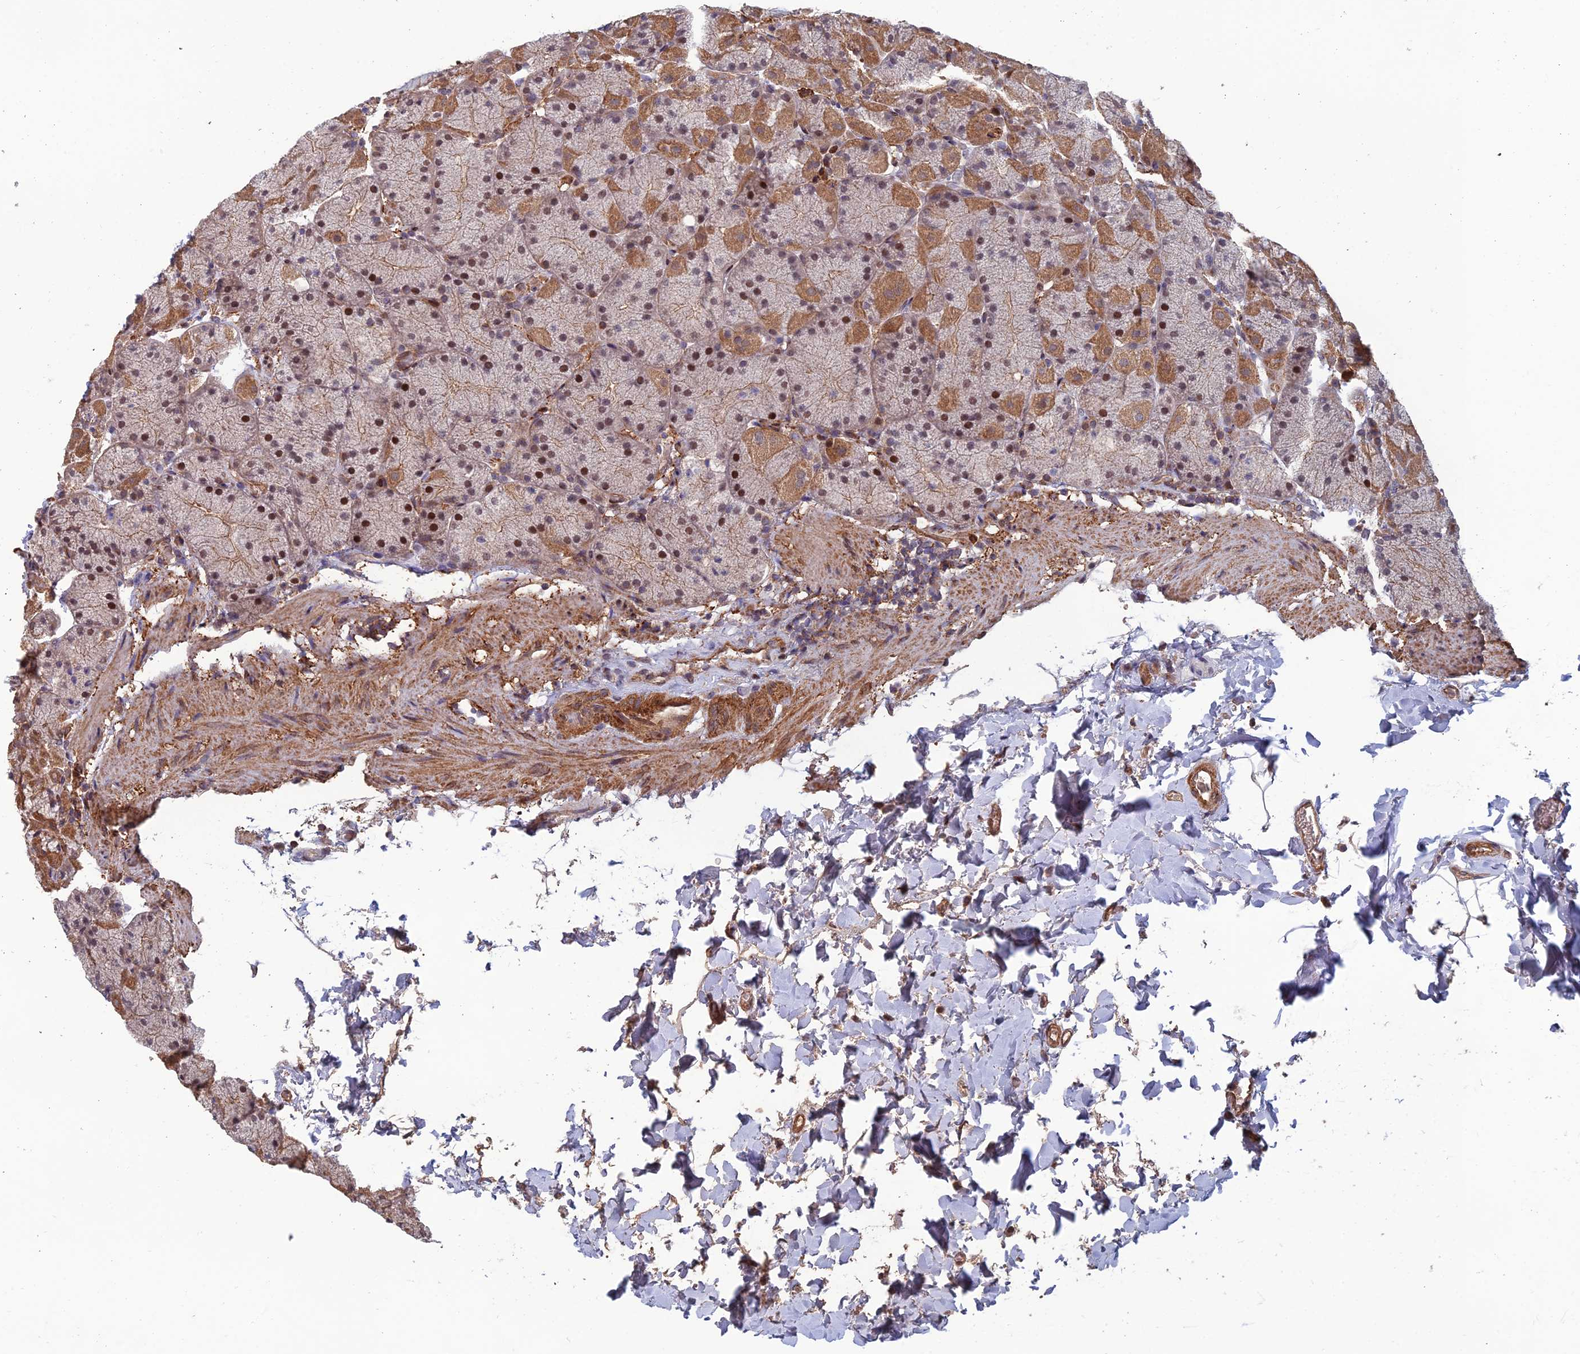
{"staining": {"intensity": "moderate", "quantity": ">75%", "location": "cytoplasmic/membranous,nuclear"}, "tissue": "stomach", "cell_type": "Glandular cells", "image_type": "normal", "snomed": [{"axis": "morphology", "description": "Normal tissue, NOS"}, {"axis": "topography", "description": "Stomach, upper"}, {"axis": "topography", "description": "Stomach, lower"}], "caption": "Normal stomach was stained to show a protein in brown. There is medium levels of moderate cytoplasmic/membranous,nuclear staining in approximately >75% of glandular cells. Nuclei are stained in blue.", "gene": "CCDC183", "patient": {"sex": "male", "age": 67}}